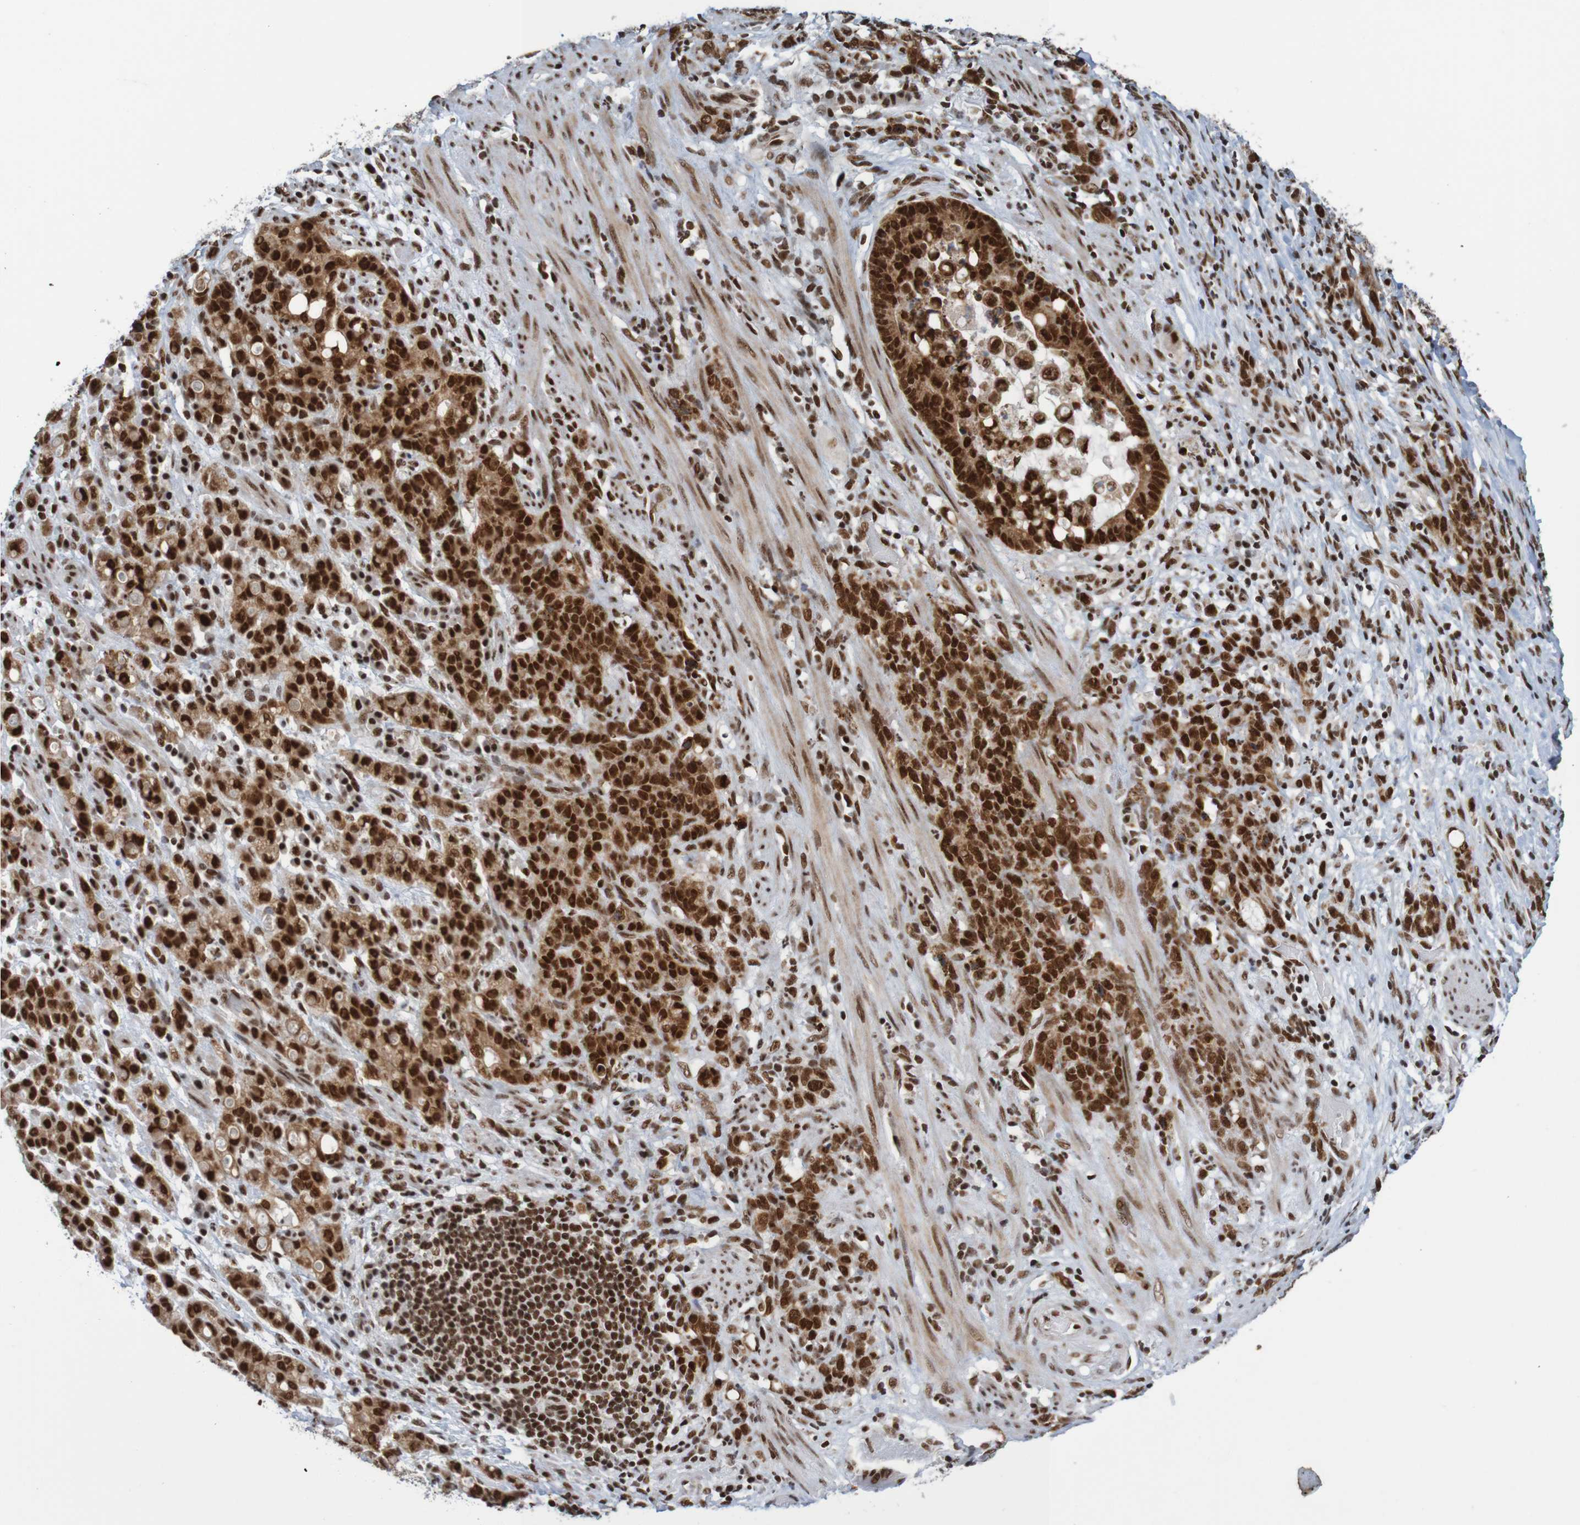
{"staining": {"intensity": "strong", "quantity": ">75%", "location": "nuclear"}, "tissue": "stomach cancer", "cell_type": "Tumor cells", "image_type": "cancer", "snomed": [{"axis": "morphology", "description": "Adenocarcinoma, NOS"}, {"axis": "topography", "description": "Stomach, lower"}], "caption": "Human adenocarcinoma (stomach) stained with a protein marker displays strong staining in tumor cells.", "gene": "THRAP3", "patient": {"sex": "male", "age": 88}}